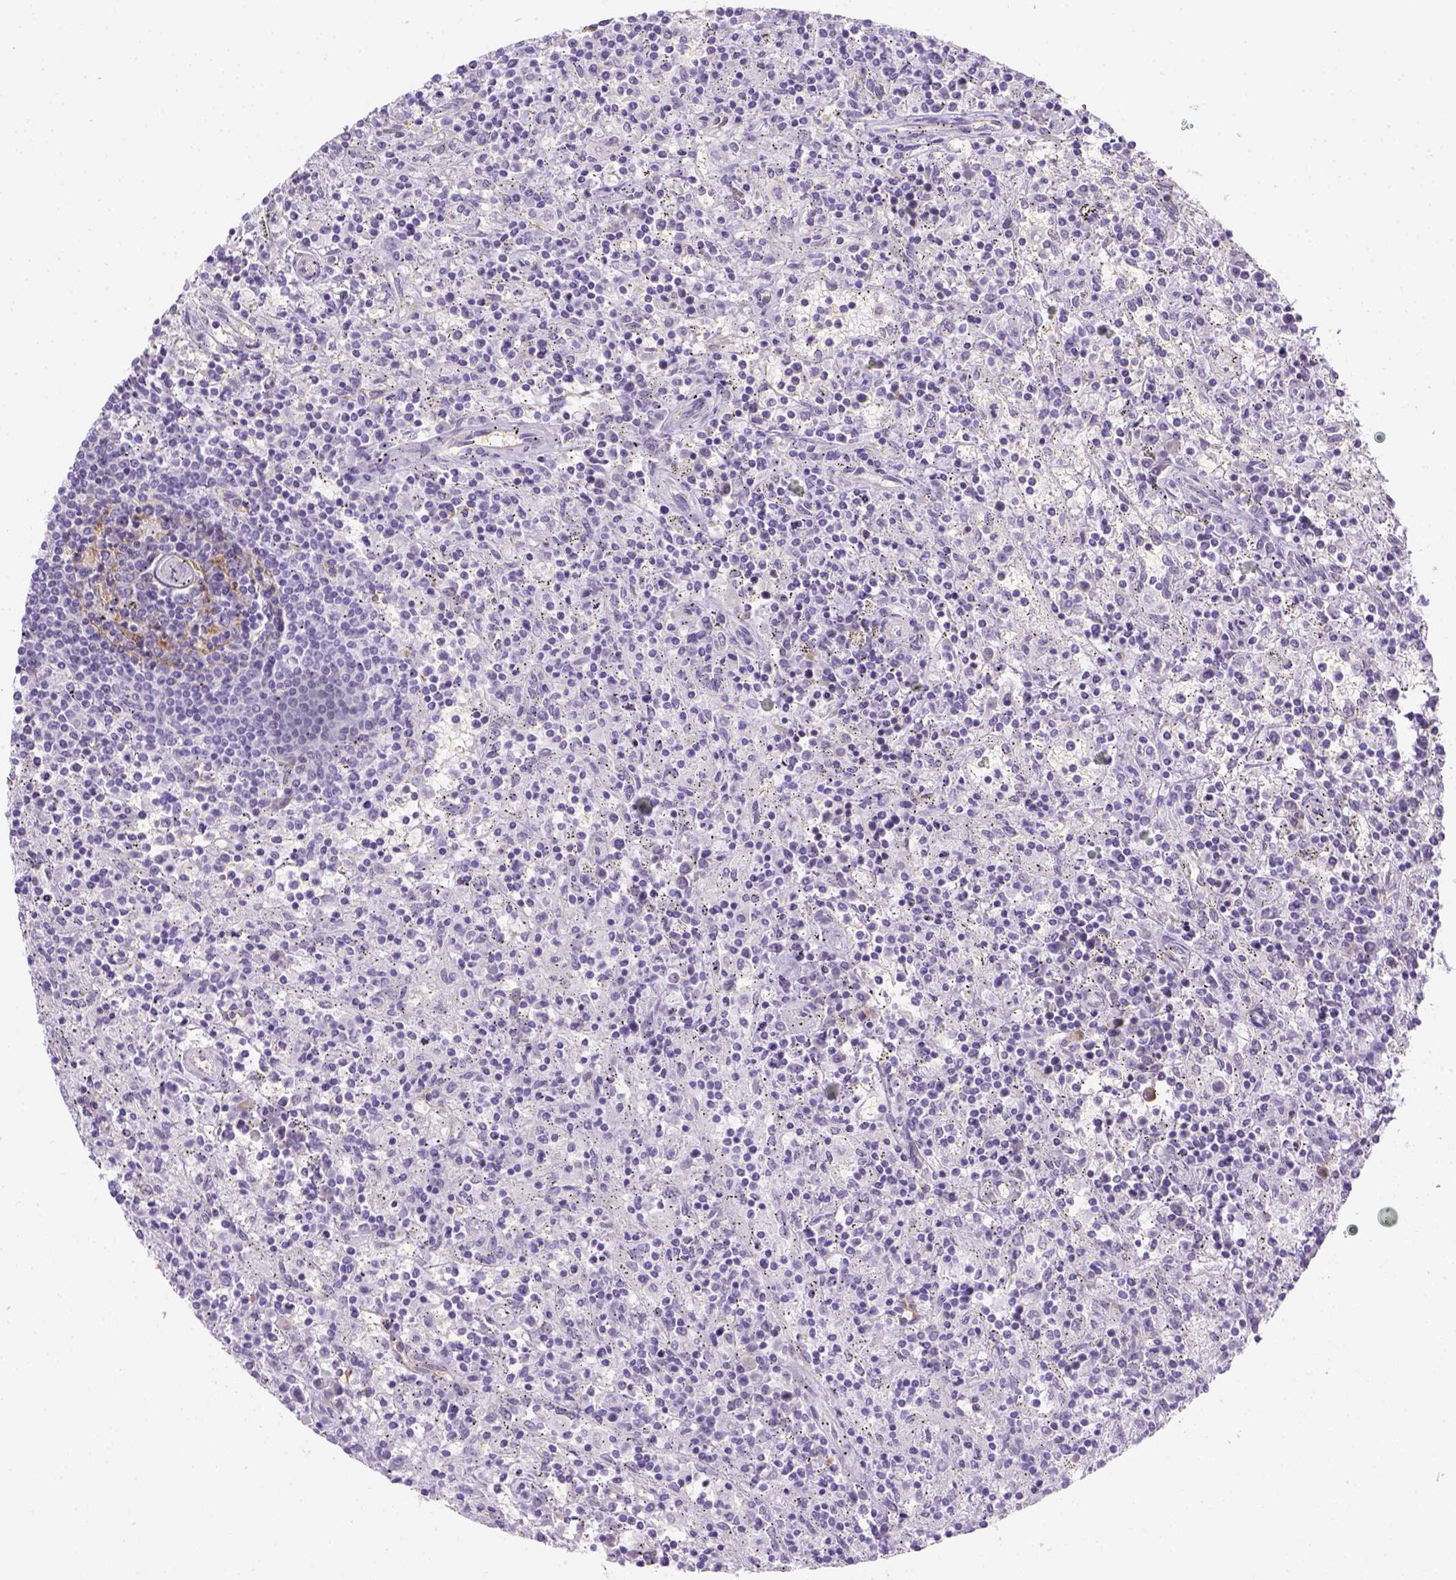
{"staining": {"intensity": "negative", "quantity": "none", "location": "none"}, "tissue": "lymphoma", "cell_type": "Tumor cells", "image_type": "cancer", "snomed": [{"axis": "morphology", "description": "Malignant lymphoma, non-Hodgkin's type, Low grade"}, {"axis": "topography", "description": "Spleen"}], "caption": "Tumor cells show no significant staining in low-grade malignant lymphoma, non-Hodgkin's type.", "gene": "CACNB1", "patient": {"sex": "male", "age": 62}}